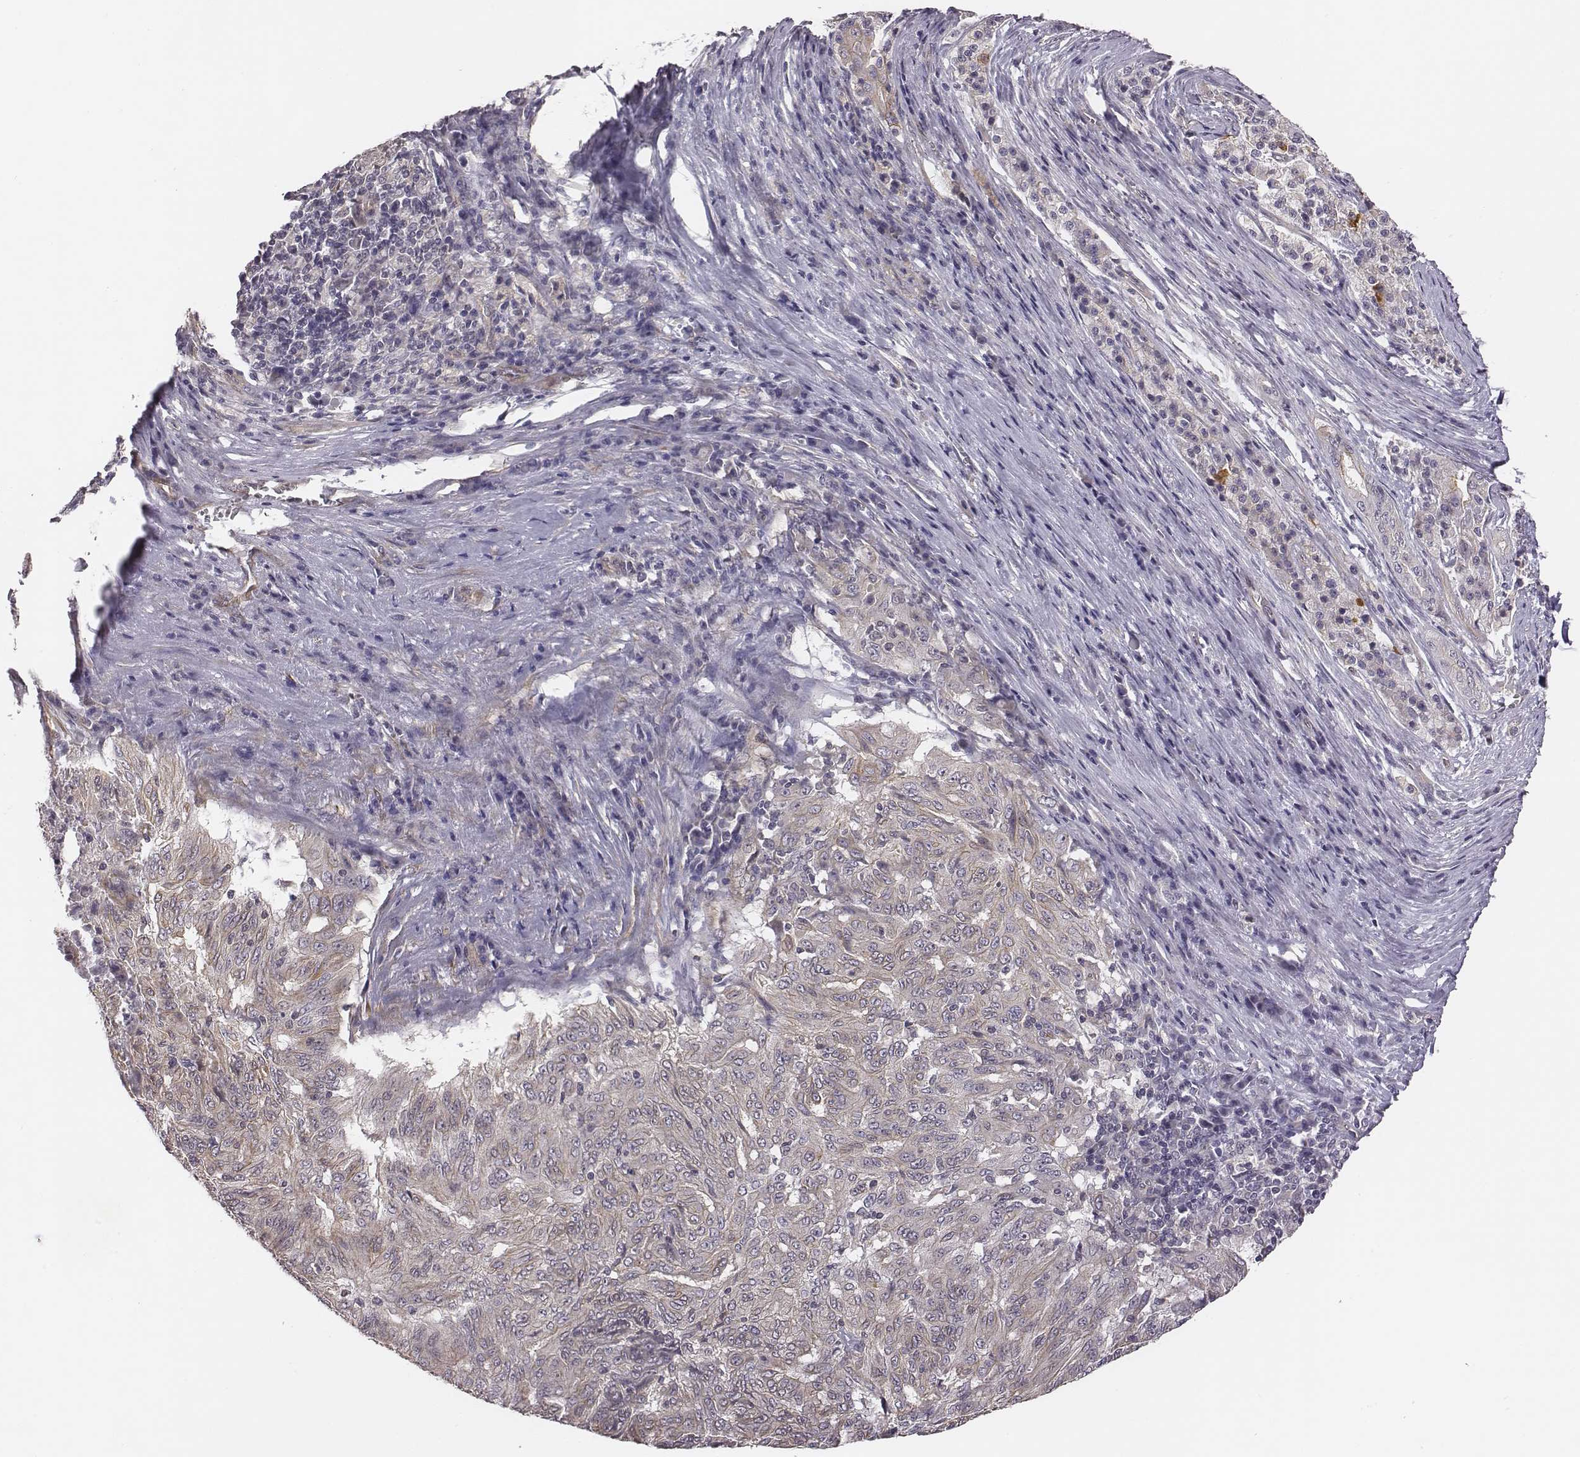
{"staining": {"intensity": "negative", "quantity": "none", "location": "none"}, "tissue": "pancreatic cancer", "cell_type": "Tumor cells", "image_type": "cancer", "snomed": [{"axis": "morphology", "description": "Adenocarcinoma, NOS"}, {"axis": "topography", "description": "Pancreas"}], "caption": "This is a micrograph of IHC staining of pancreatic cancer, which shows no positivity in tumor cells.", "gene": "SCARF1", "patient": {"sex": "male", "age": 63}}